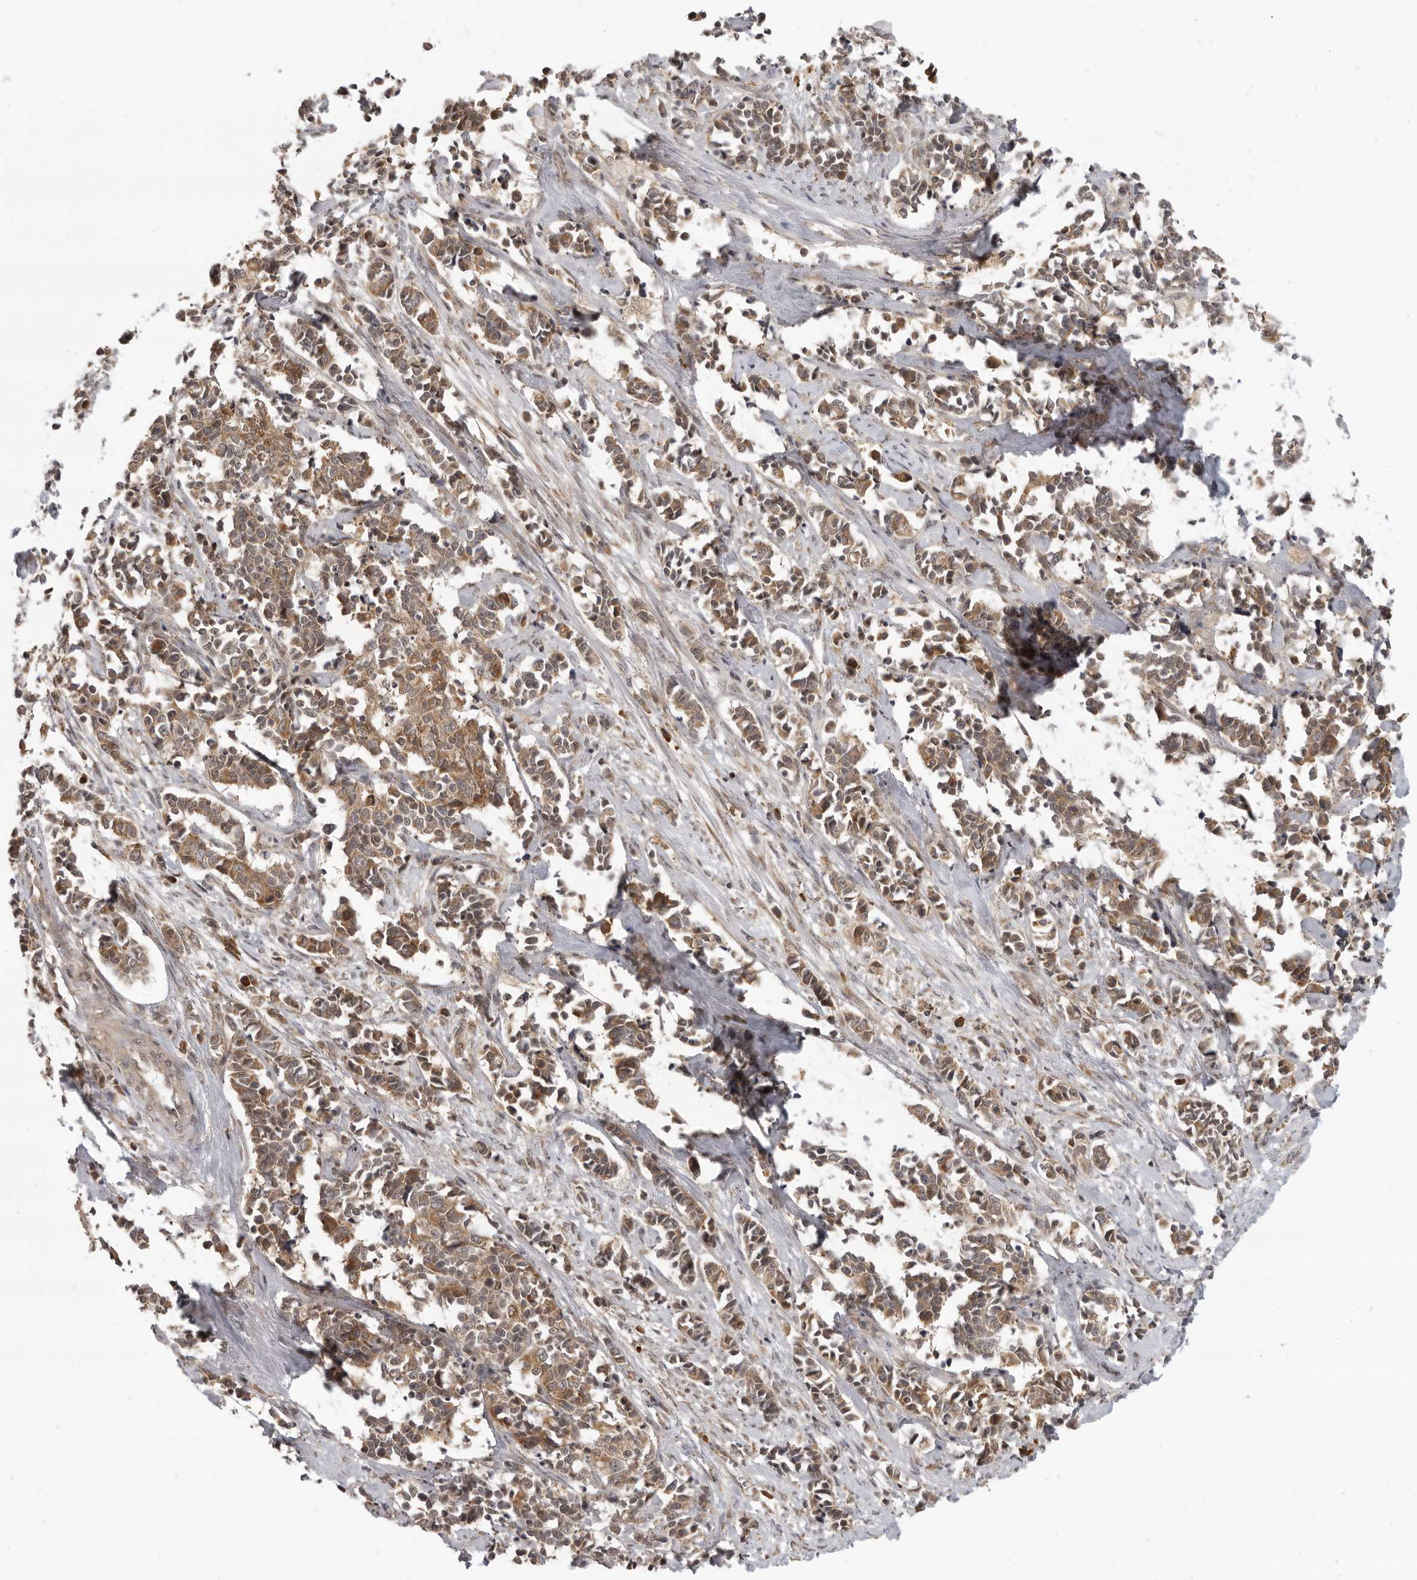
{"staining": {"intensity": "moderate", "quantity": ">75%", "location": "cytoplasmic/membranous"}, "tissue": "cervical cancer", "cell_type": "Tumor cells", "image_type": "cancer", "snomed": [{"axis": "morphology", "description": "Normal tissue, NOS"}, {"axis": "morphology", "description": "Squamous cell carcinoma, NOS"}, {"axis": "topography", "description": "Cervix"}], "caption": "Moderate cytoplasmic/membranous expression for a protein is present in approximately >75% of tumor cells of squamous cell carcinoma (cervical) using immunohistochemistry (IHC).", "gene": "PRRC2A", "patient": {"sex": "female", "age": 35}}